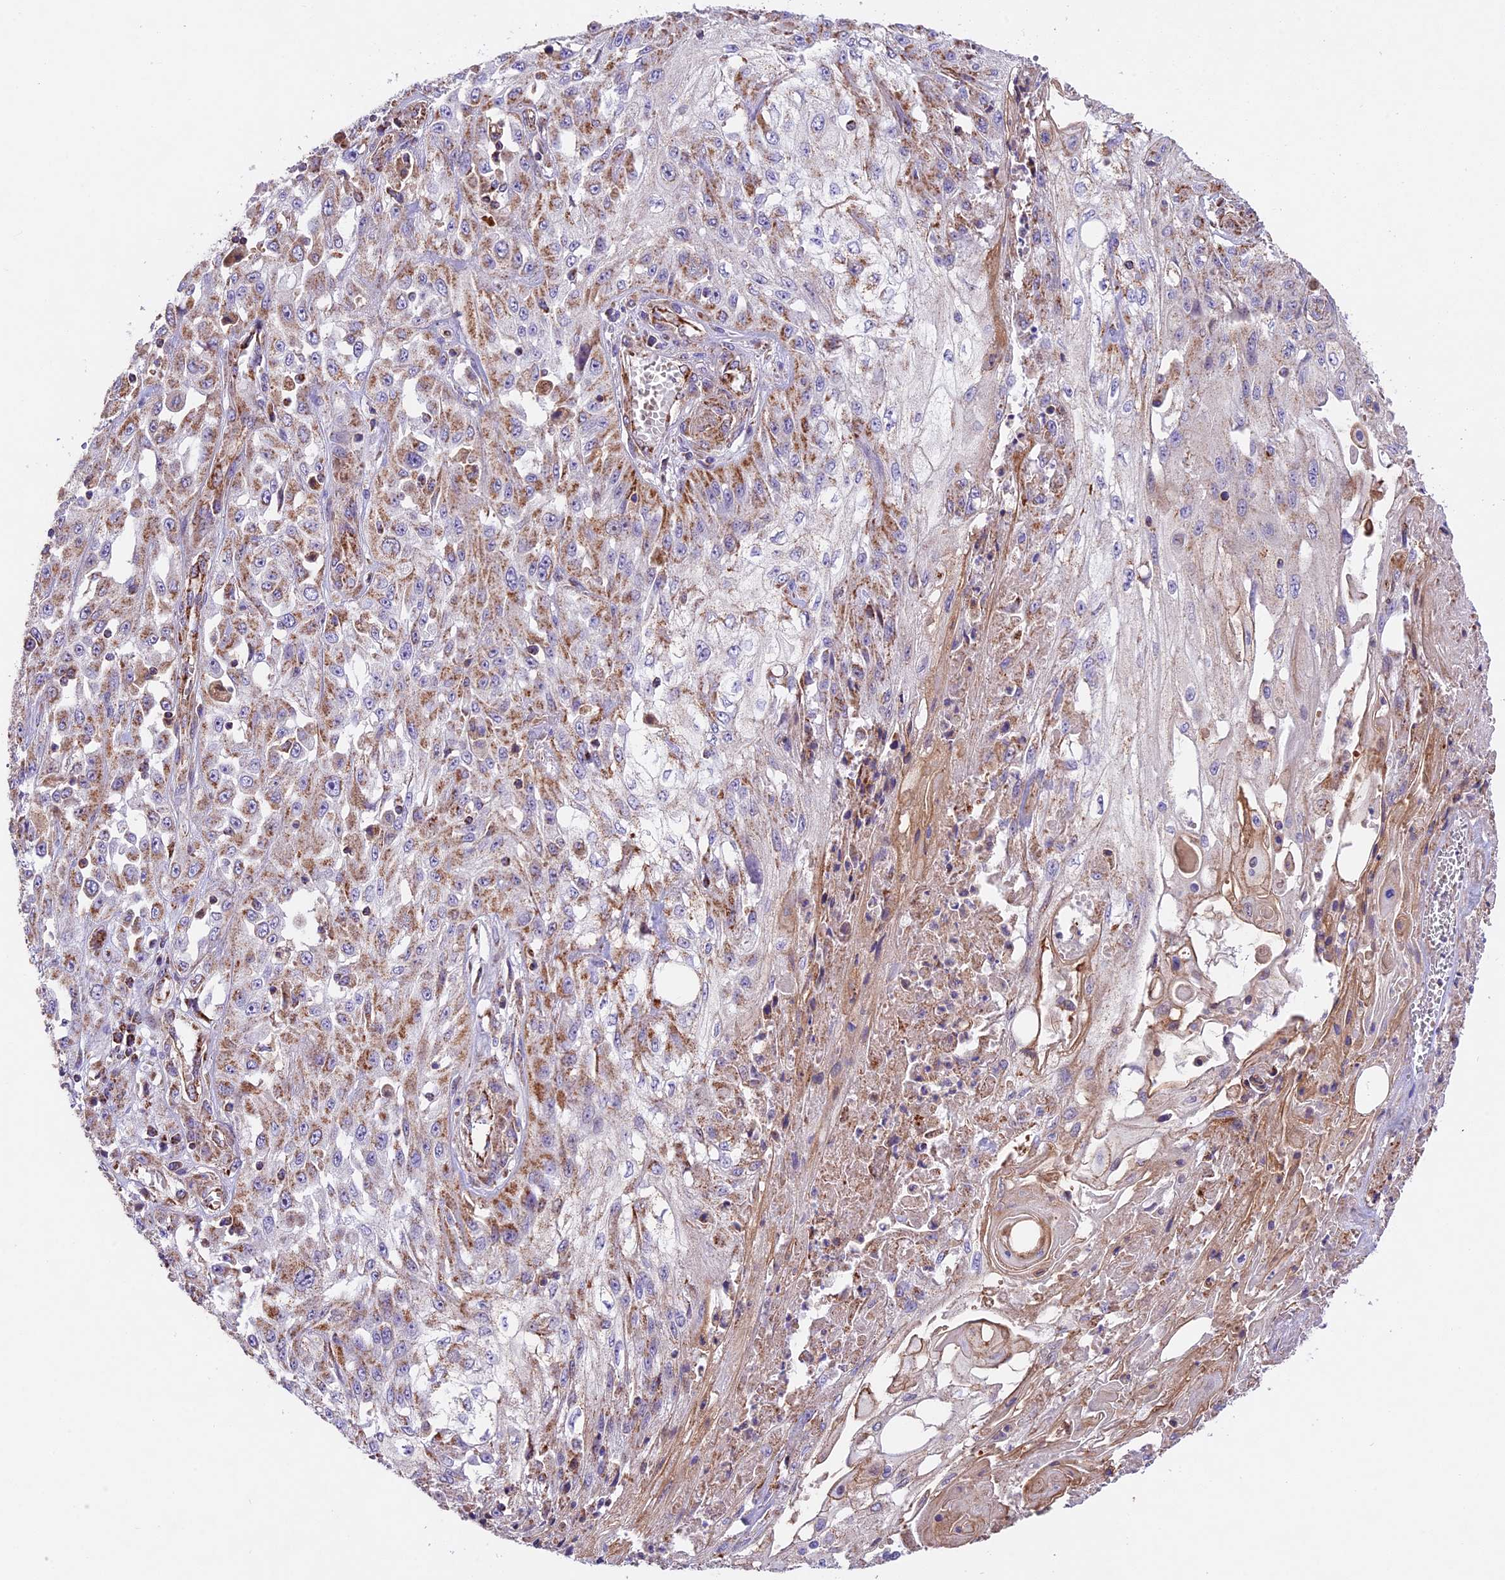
{"staining": {"intensity": "moderate", "quantity": ">75%", "location": "cytoplasmic/membranous"}, "tissue": "skin cancer", "cell_type": "Tumor cells", "image_type": "cancer", "snomed": [{"axis": "morphology", "description": "Squamous cell carcinoma, NOS"}, {"axis": "morphology", "description": "Squamous cell carcinoma, metastatic, NOS"}, {"axis": "topography", "description": "Skin"}, {"axis": "topography", "description": "Lymph node"}], "caption": "Brown immunohistochemical staining in skin cancer reveals moderate cytoplasmic/membranous positivity in approximately >75% of tumor cells.", "gene": "NDUFA8", "patient": {"sex": "male", "age": 75}}